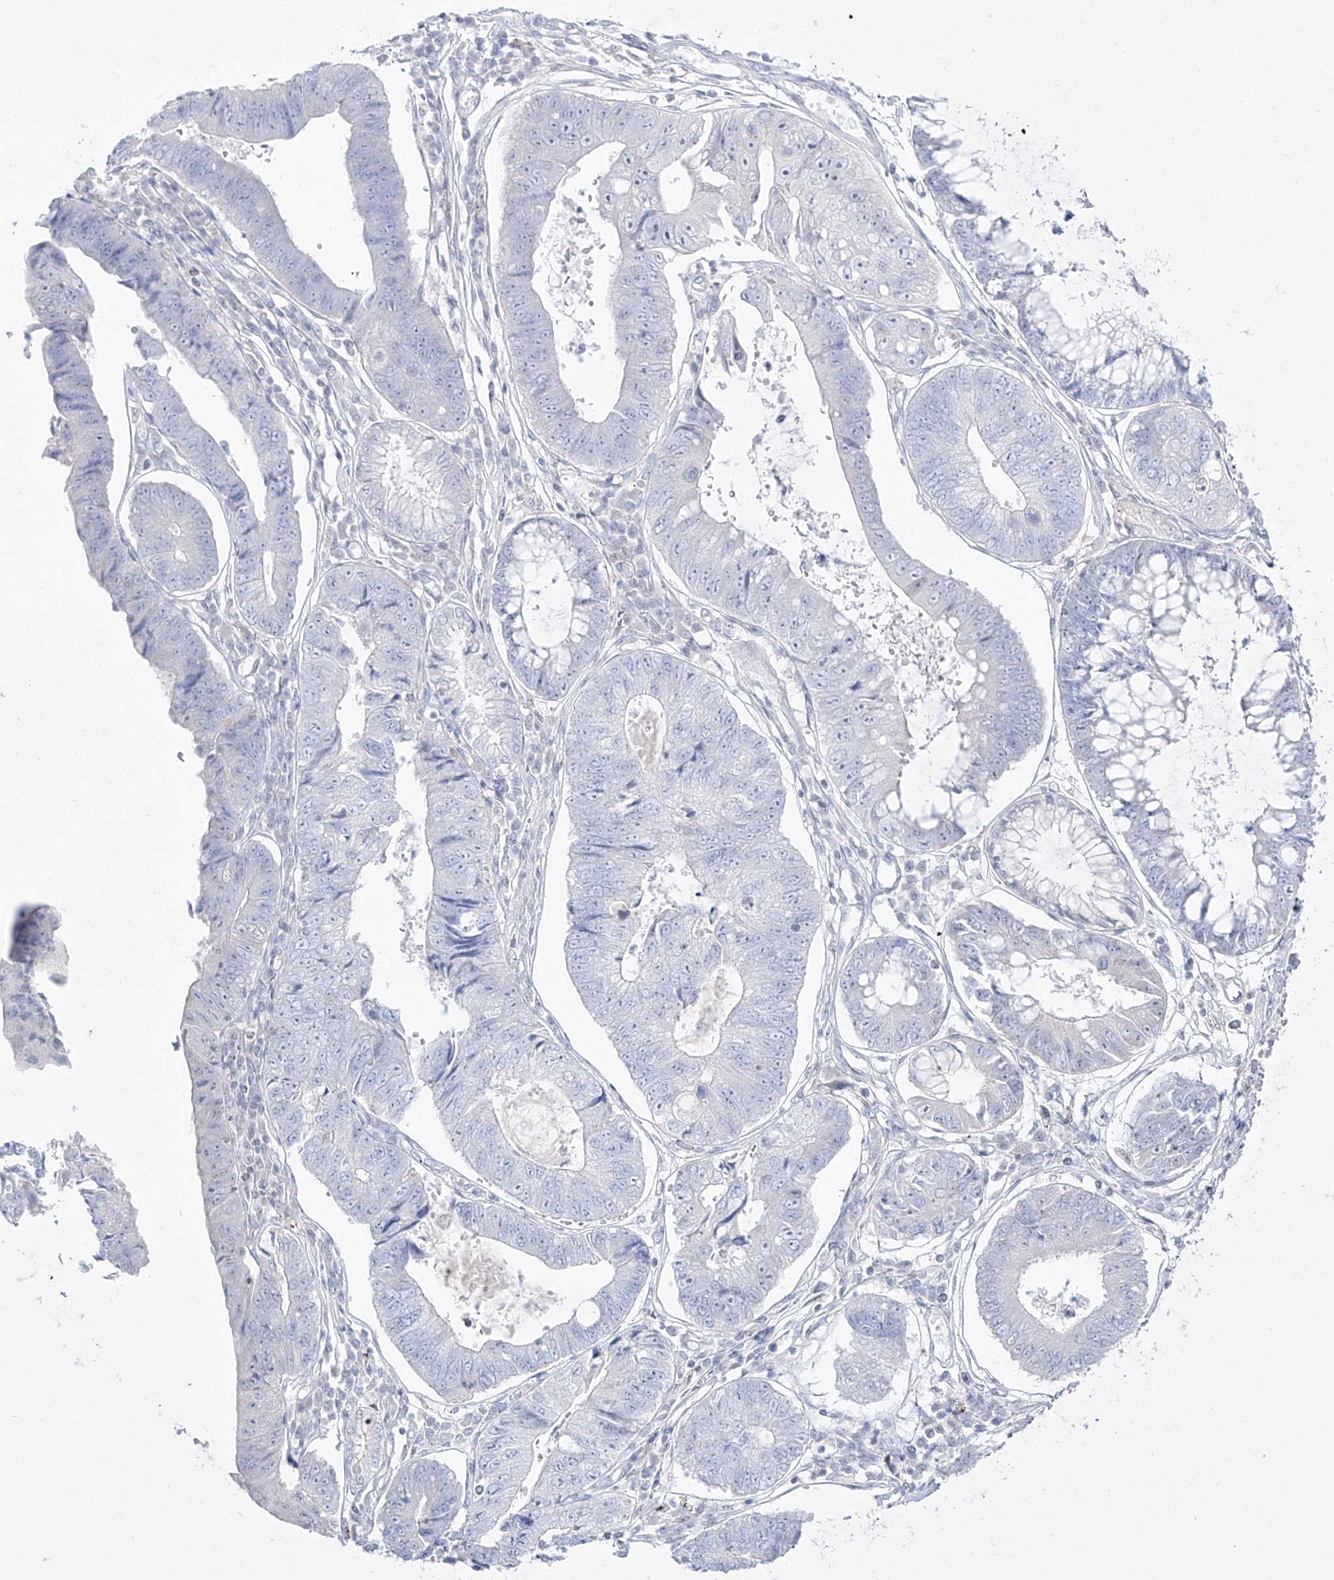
{"staining": {"intensity": "negative", "quantity": "none", "location": "none"}, "tissue": "stomach cancer", "cell_type": "Tumor cells", "image_type": "cancer", "snomed": [{"axis": "morphology", "description": "Adenocarcinoma, NOS"}, {"axis": "topography", "description": "Stomach"}], "caption": "Stomach cancer stained for a protein using IHC reveals no positivity tumor cells.", "gene": "DMKN", "patient": {"sex": "male", "age": 59}}